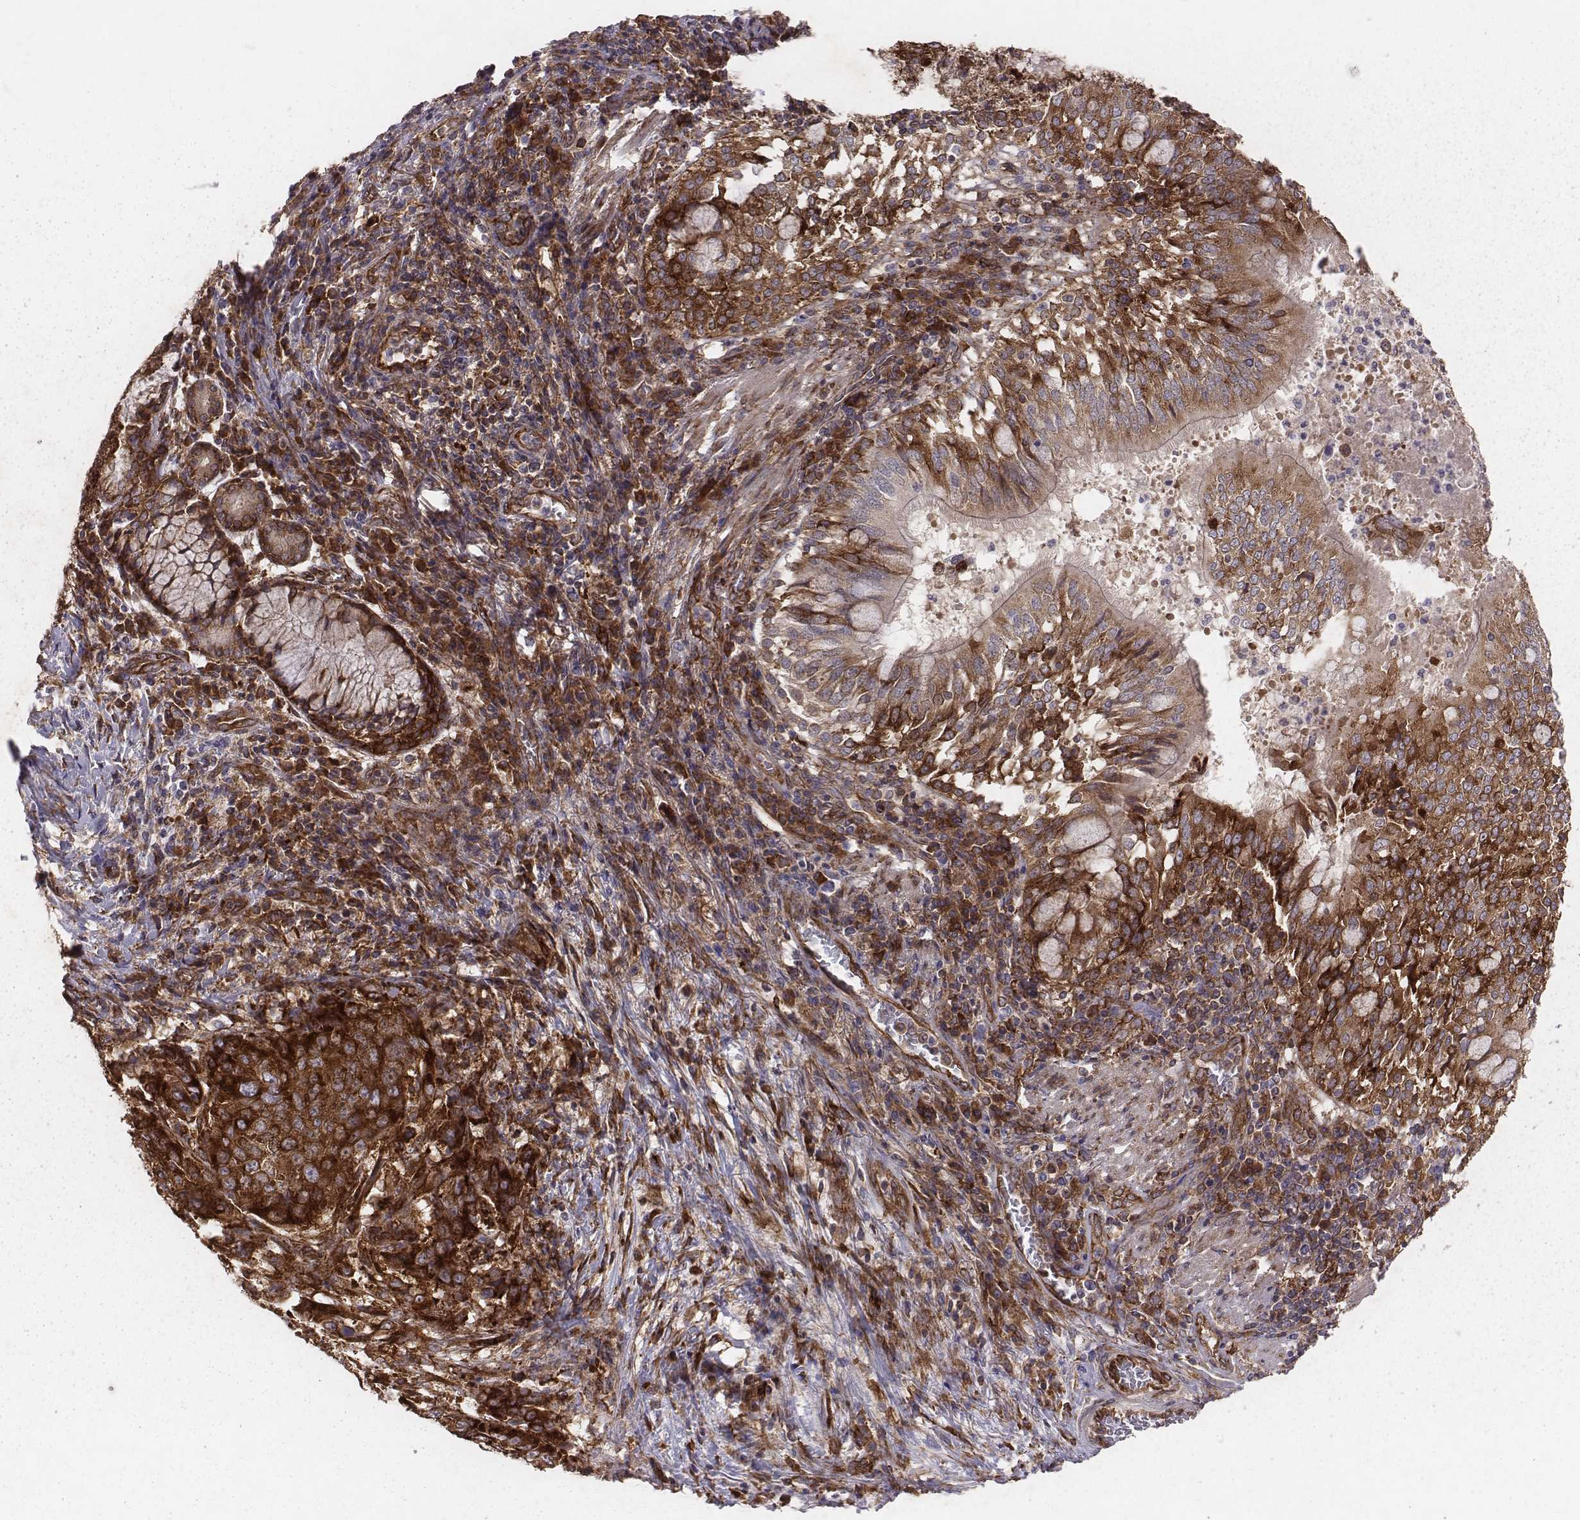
{"staining": {"intensity": "strong", "quantity": ">75%", "location": "cytoplasmic/membranous"}, "tissue": "lung cancer", "cell_type": "Tumor cells", "image_type": "cancer", "snomed": [{"axis": "morphology", "description": "Normal tissue, NOS"}, {"axis": "morphology", "description": "Squamous cell carcinoma, NOS"}, {"axis": "topography", "description": "Bronchus"}, {"axis": "topography", "description": "Lung"}], "caption": "The micrograph reveals staining of squamous cell carcinoma (lung), revealing strong cytoplasmic/membranous protein expression (brown color) within tumor cells.", "gene": "TXLNA", "patient": {"sex": "male", "age": 64}}